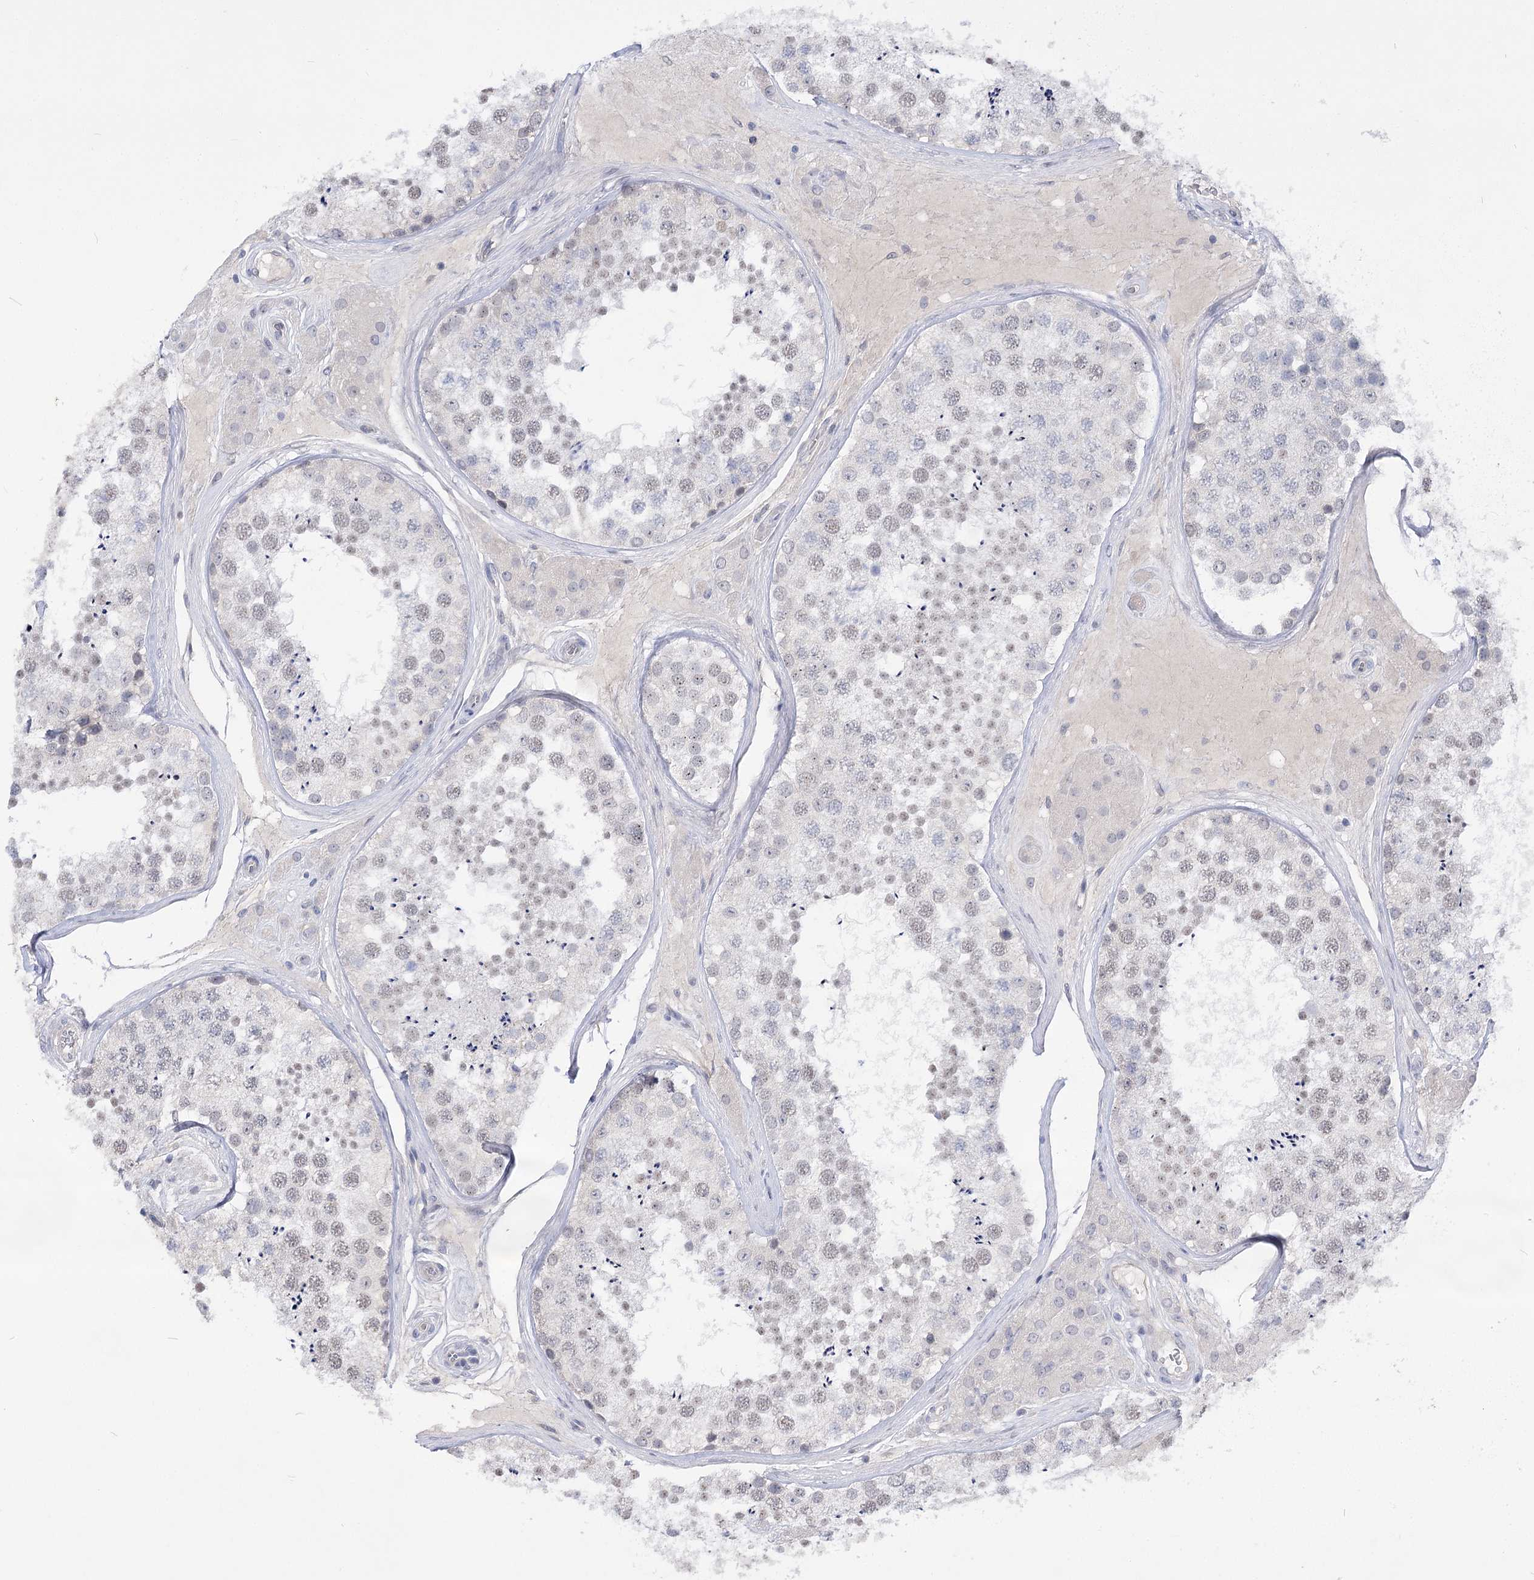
{"staining": {"intensity": "weak", "quantity": "25%-75%", "location": "nuclear"}, "tissue": "testis", "cell_type": "Cells in seminiferous ducts", "image_type": "normal", "snomed": [{"axis": "morphology", "description": "Normal tissue, NOS"}, {"axis": "topography", "description": "Testis"}], "caption": "IHC histopathology image of benign testis: human testis stained using immunohistochemistry demonstrates low levels of weak protein expression localized specifically in the nuclear of cells in seminiferous ducts, appearing as a nuclear brown color.", "gene": "ATP10B", "patient": {"sex": "male", "age": 46}}